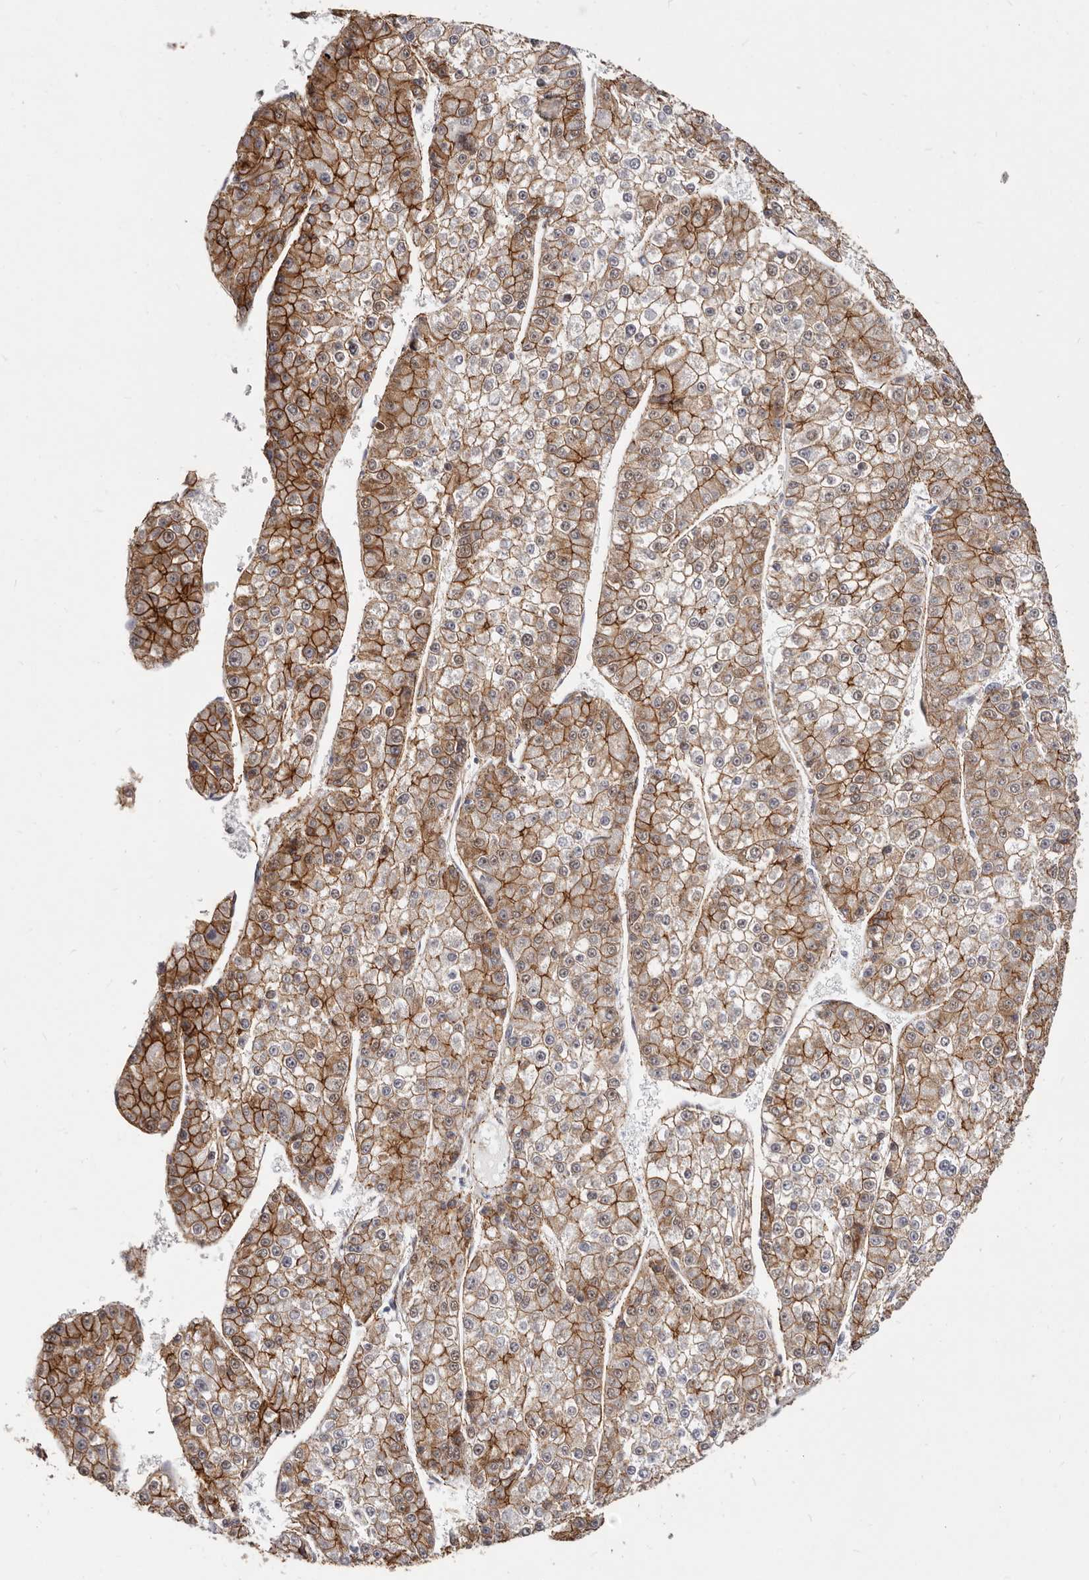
{"staining": {"intensity": "strong", "quantity": ">75%", "location": "cytoplasmic/membranous"}, "tissue": "liver cancer", "cell_type": "Tumor cells", "image_type": "cancer", "snomed": [{"axis": "morphology", "description": "Carcinoma, Hepatocellular, NOS"}, {"axis": "topography", "description": "Liver"}], "caption": "There is high levels of strong cytoplasmic/membranous expression in tumor cells of liver cancer, as demonstrated by immunohistochemical staining (brown color).", "gene": "CTNNB1", "patient": {"sex": "female", "age": 73}}